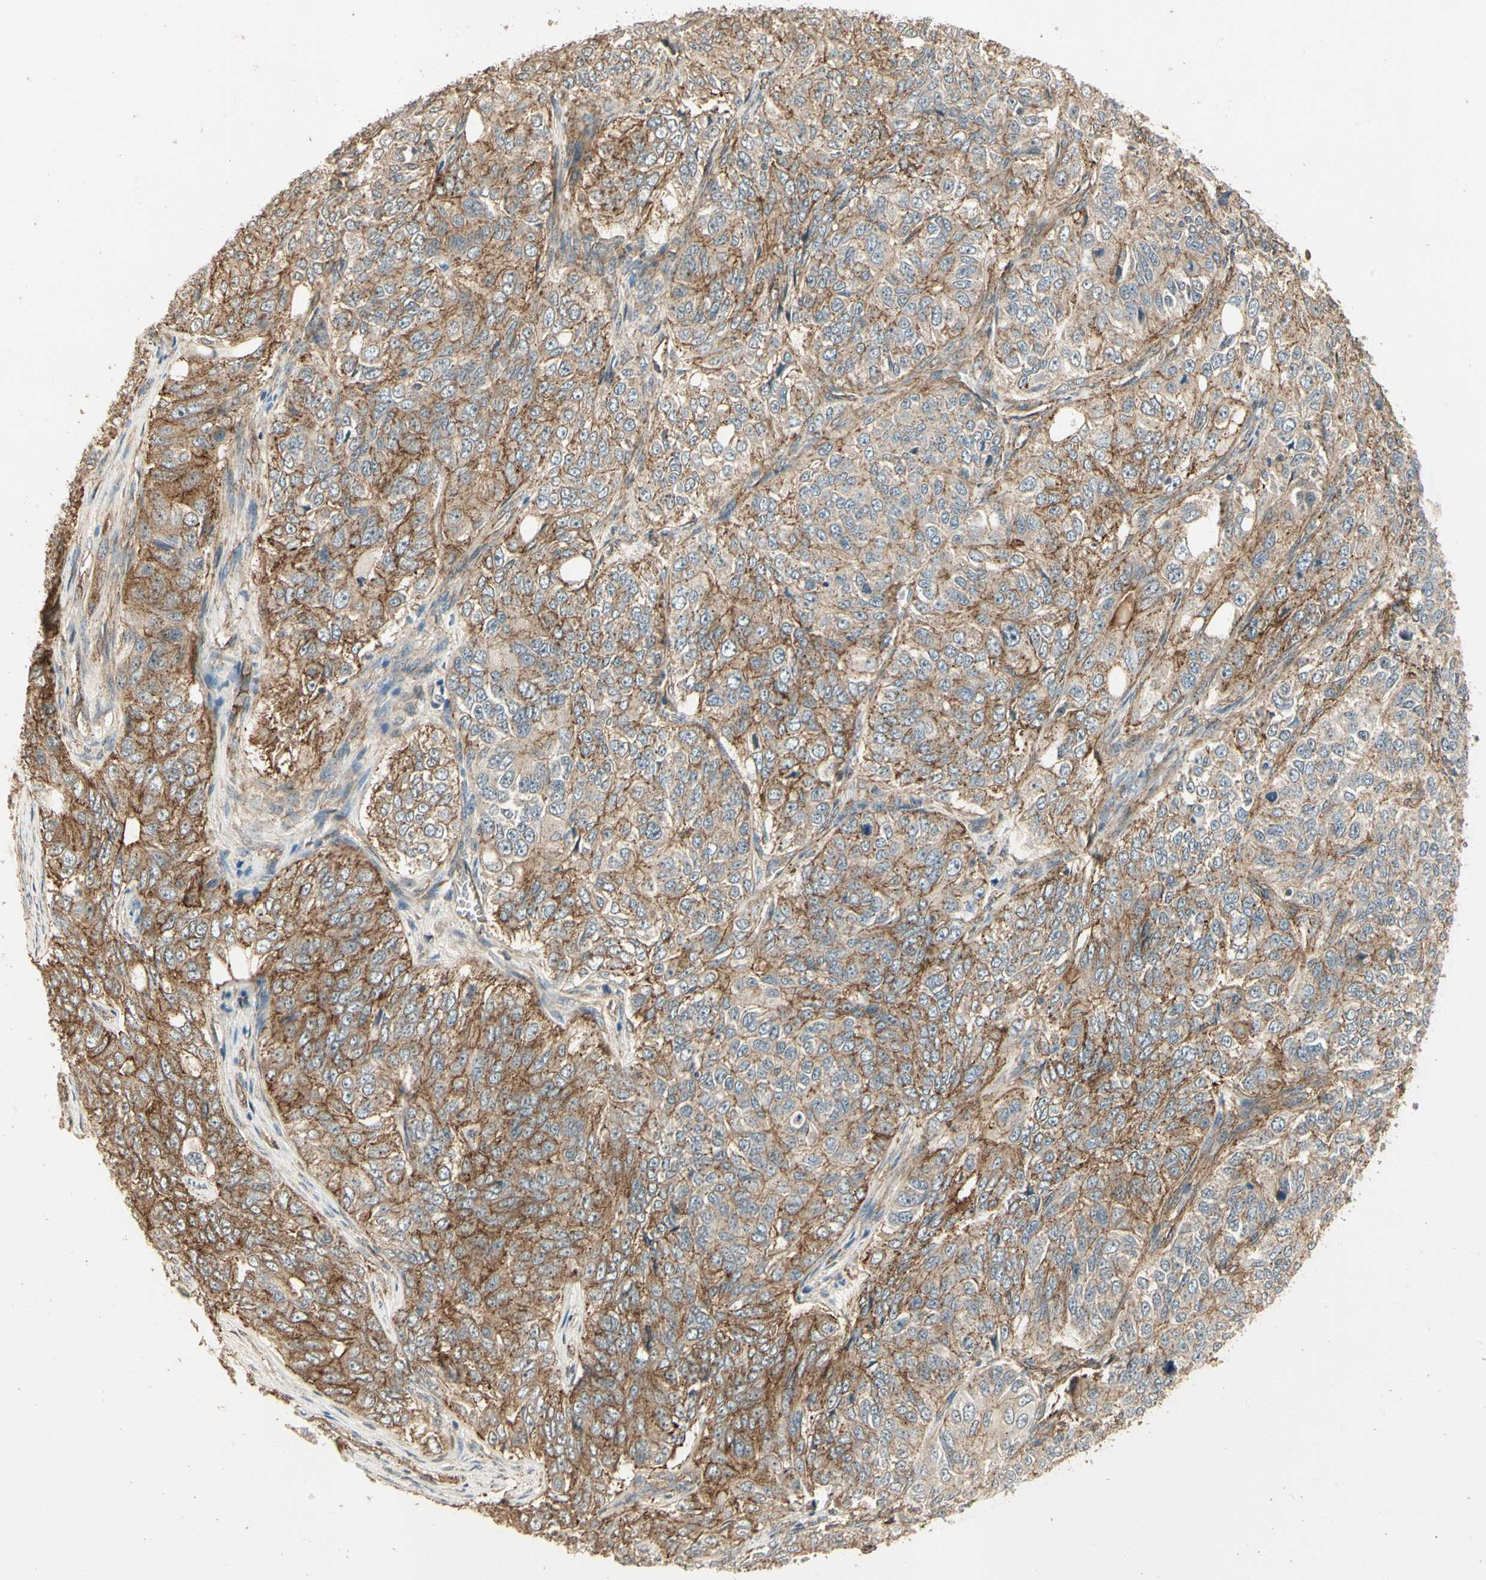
{"staining": {"intensity": "moderate", "quantity": ">75%", "location": "cytoplasmic/membranous"}, "tissue": "ovarian cancer", "cell_type": "Tumor cells", "image_type": "cancer", "snomed": [{"axis": "morphology", "description": "Carcinoma, endometroid"}, {"axis": "topography", "description": "Ovary"}], "caption": "Immunohistochemical staining of human ovarian endometroid carcinoma exhibits medium levels of moderate cytoplasmic/membranous expression in approximately >75% of tumor cells.", "gene": "RNF180", "patient": {"sex": "female", "age": 51}}